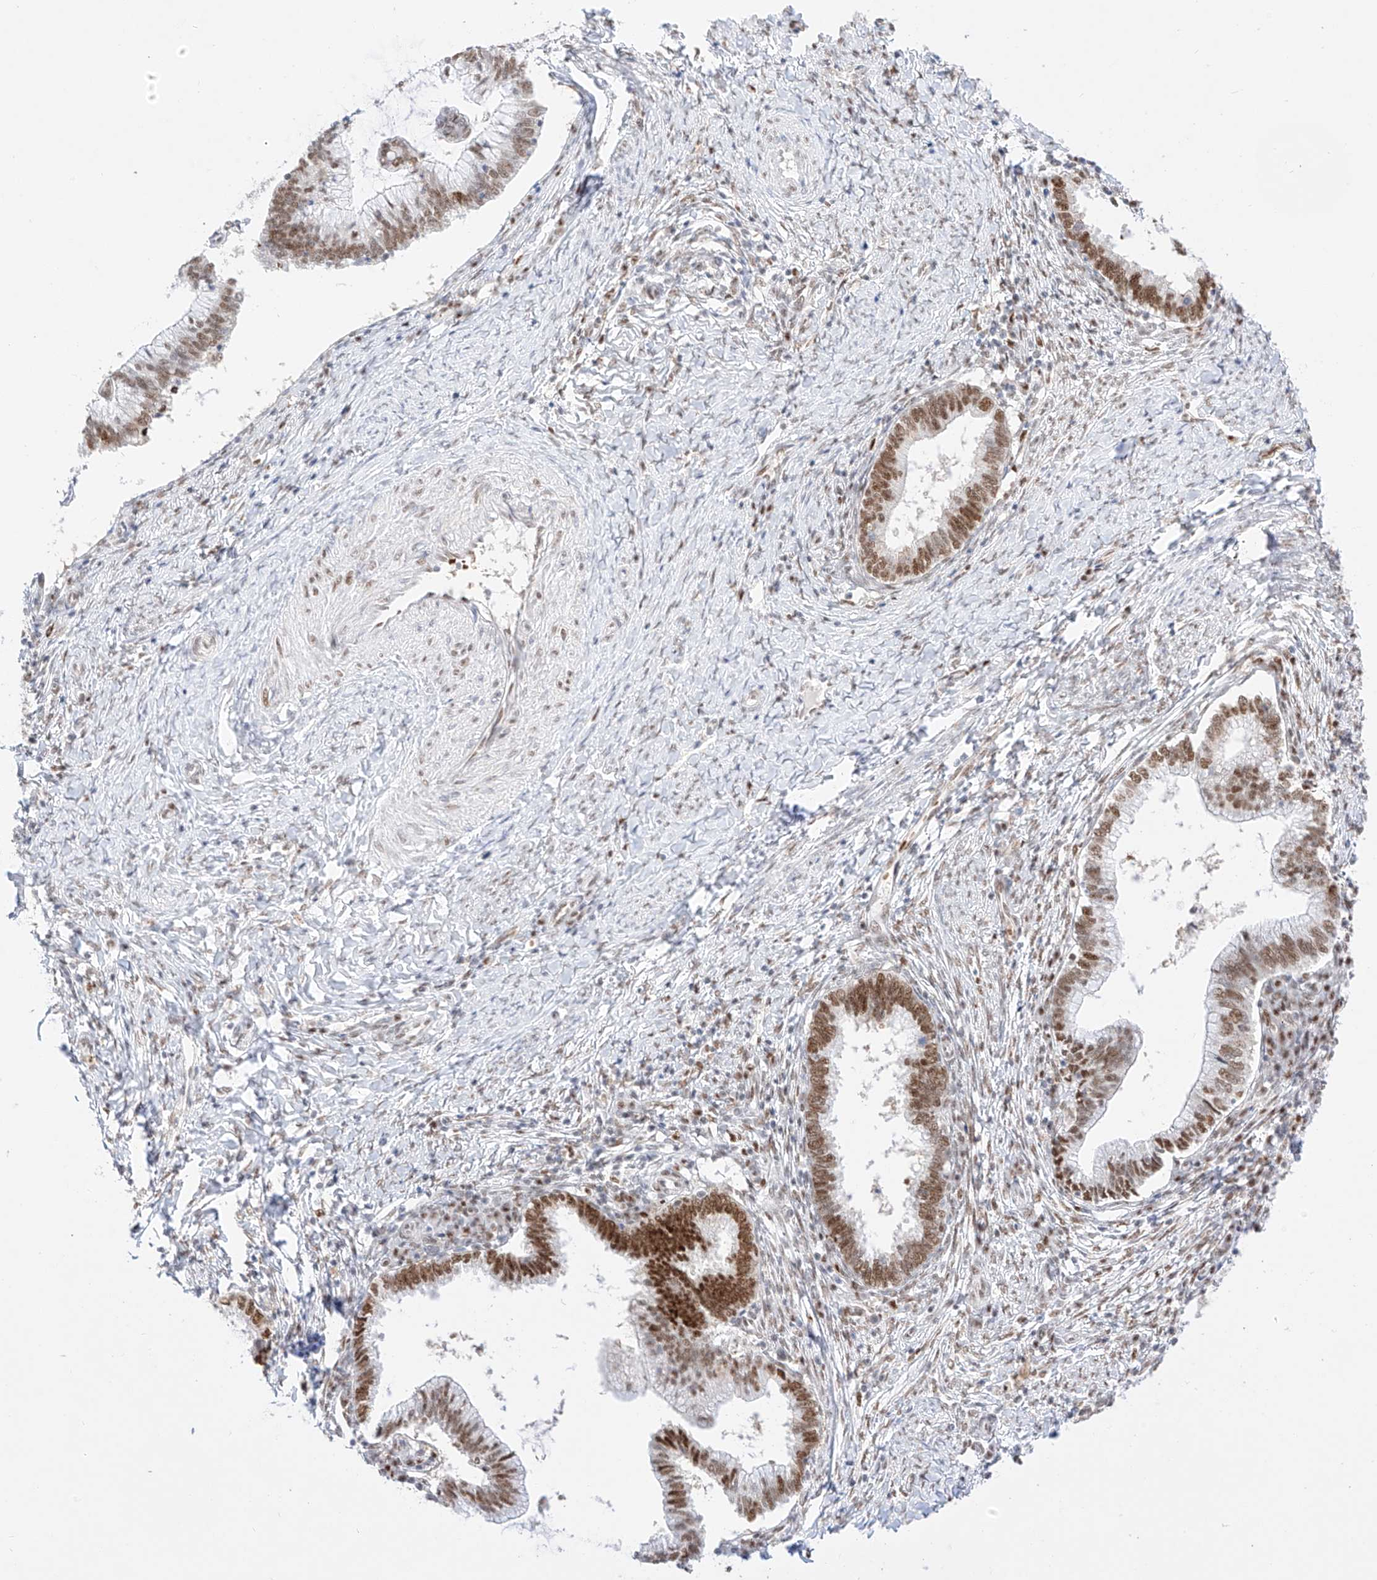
{"staining": {"intensity": "moderate", "quantity": ">75%", "location": "nuclear"}, "tissue": "cervical cancer", "cell_type": "Tumor cells", "image_type": "cancer", "snomed": [{"axis": "morphology", "description": "Adenocarcinoma, NOS"}, {"axis": "topography", "description": "Cervix"}], "caption": "High-magnification brightfield microscopy of adenocarcinoma (cervical) stained with DAB (brown) and counterstained with hematoxylin (blue). tumor cells exhibit moderate nuclear expression is appreciated in approximately>75% of cells. Using DAB (3,3'-diaminobenzidine) (brown) and hematoxylin (blue) stains, captured at high magnification using brightfield microscopy.", "gene": "APIP", "patient": {"sex": "female", "age": 36}}